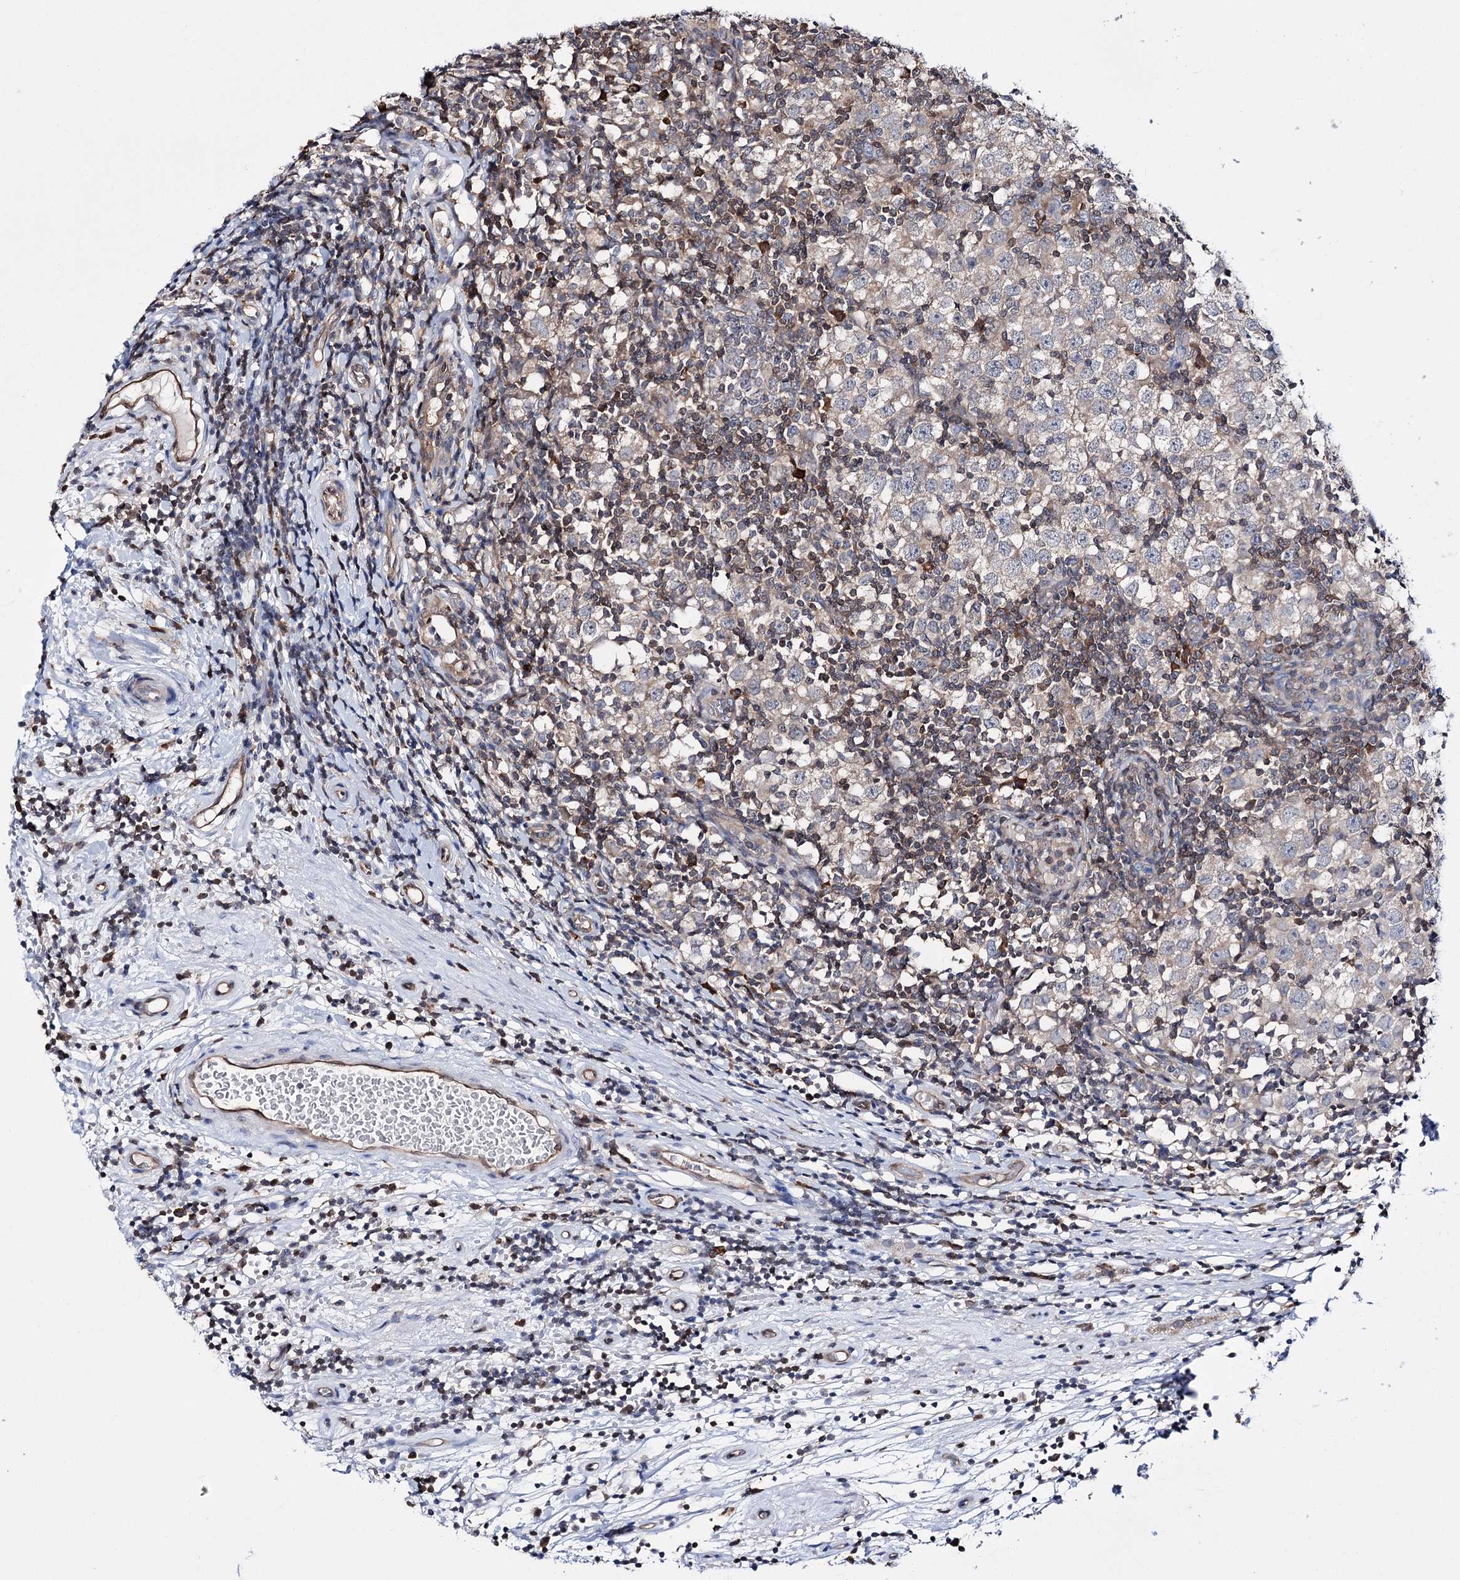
{"staining": {"intensity": "weak", "quantity": "<25%", "location": "cytoplasmic/membranous"}, "tissue": "testis cancer", "cell_type": "Tumor cells", "image_type": "cancer", "snomed": [{"axis": "morphology", "description": "Seminoma, NOS"}, {"axis": "topography", "description": "Testis"}], "caption": "Photomicrograph shows no protein expression in tumor cells of testis seminoma tissue.", "gene": "PTER", "patient": {"sex": "male", "age": 65}}